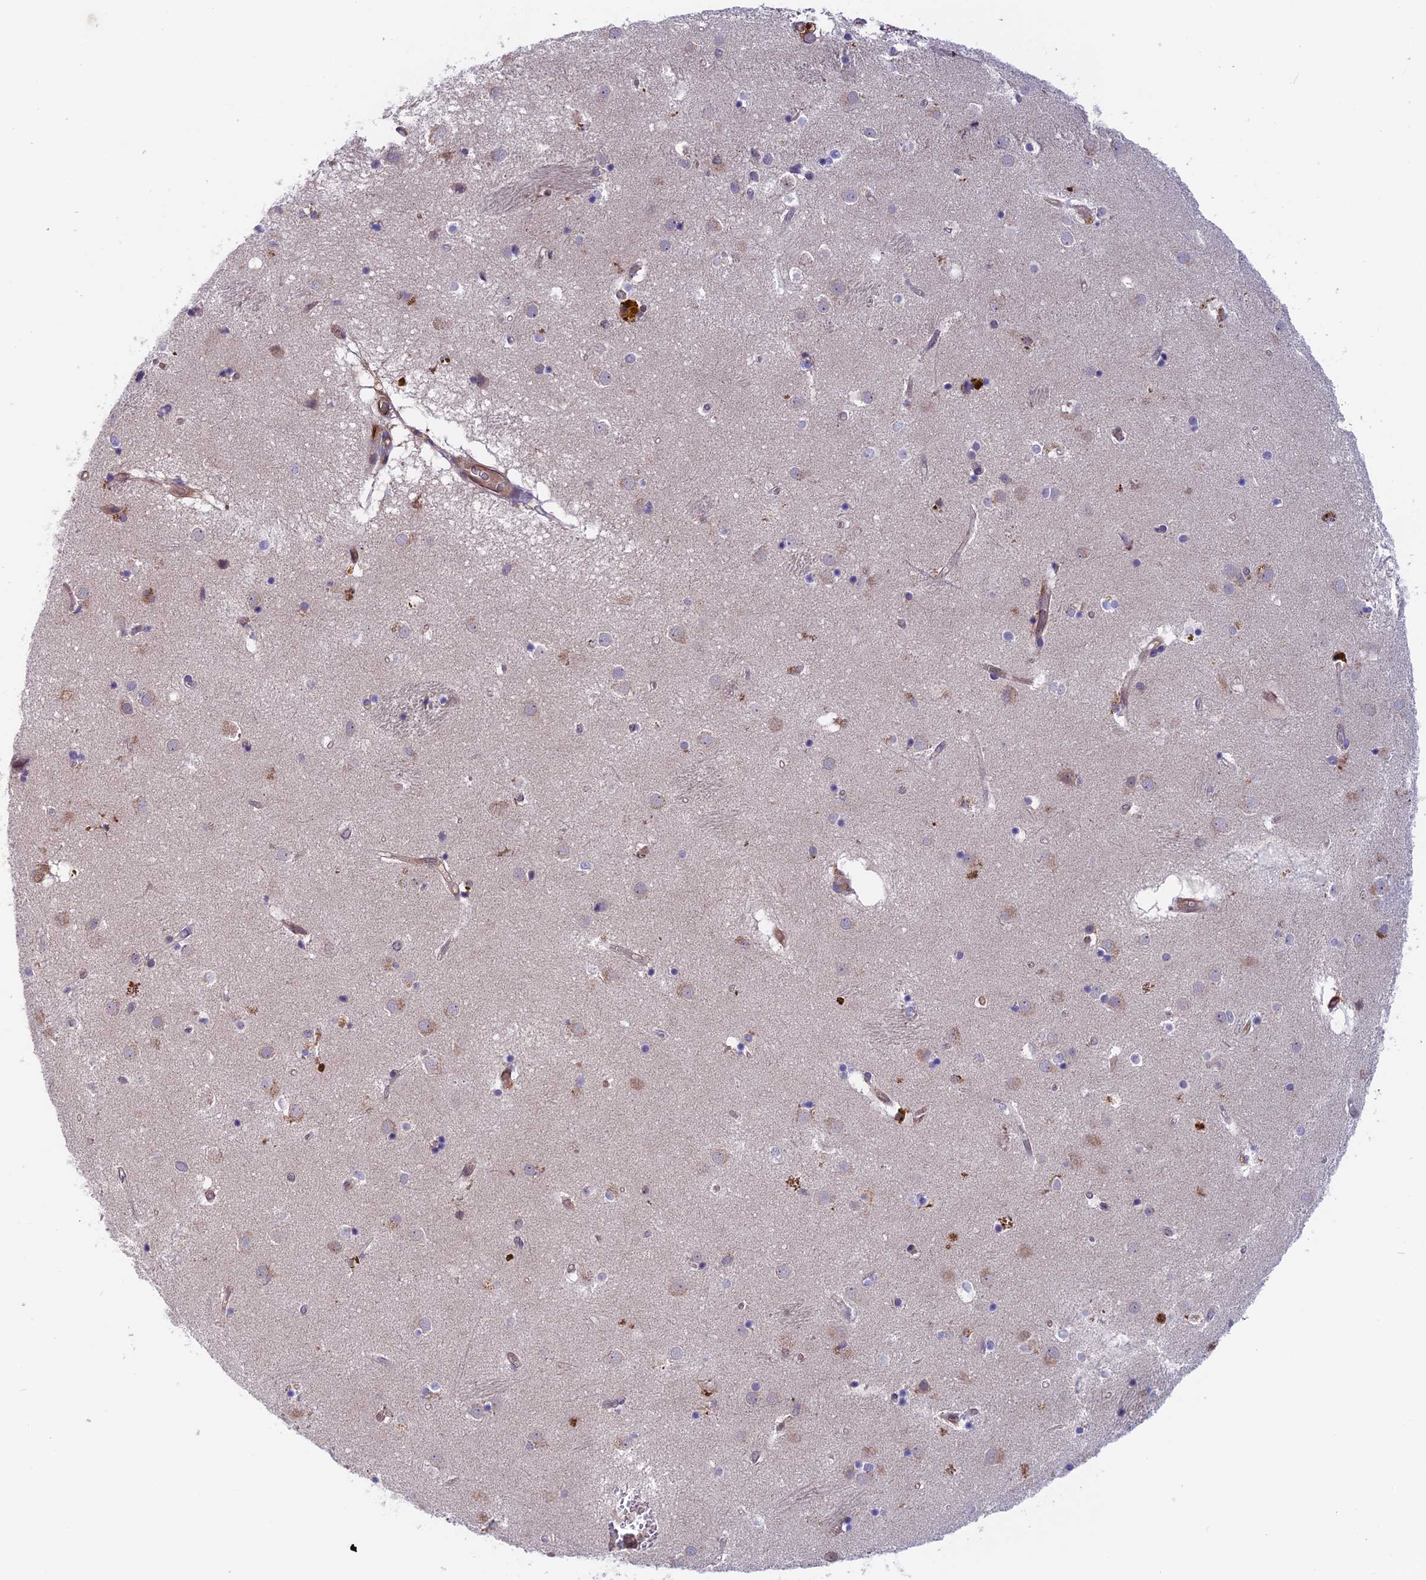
{"staining": {"intensity": "weak", "quantity": "<25%", "location": "cytoplasmic/membranous"}, "tissue": "caudate", "cell_type": "Glial cells", "image_type": "normal", "snomed": [{"axis": "morphology", "description": "Normal tissue, NOS"}, {"axis": "topography", "description": "Lateral ventricle wall"}], "caption": "The micrograph exhibits no staining of glial cells in benign caudate.", "gene": "MAST2", "patient": {"sex": "male", "age": 70}}